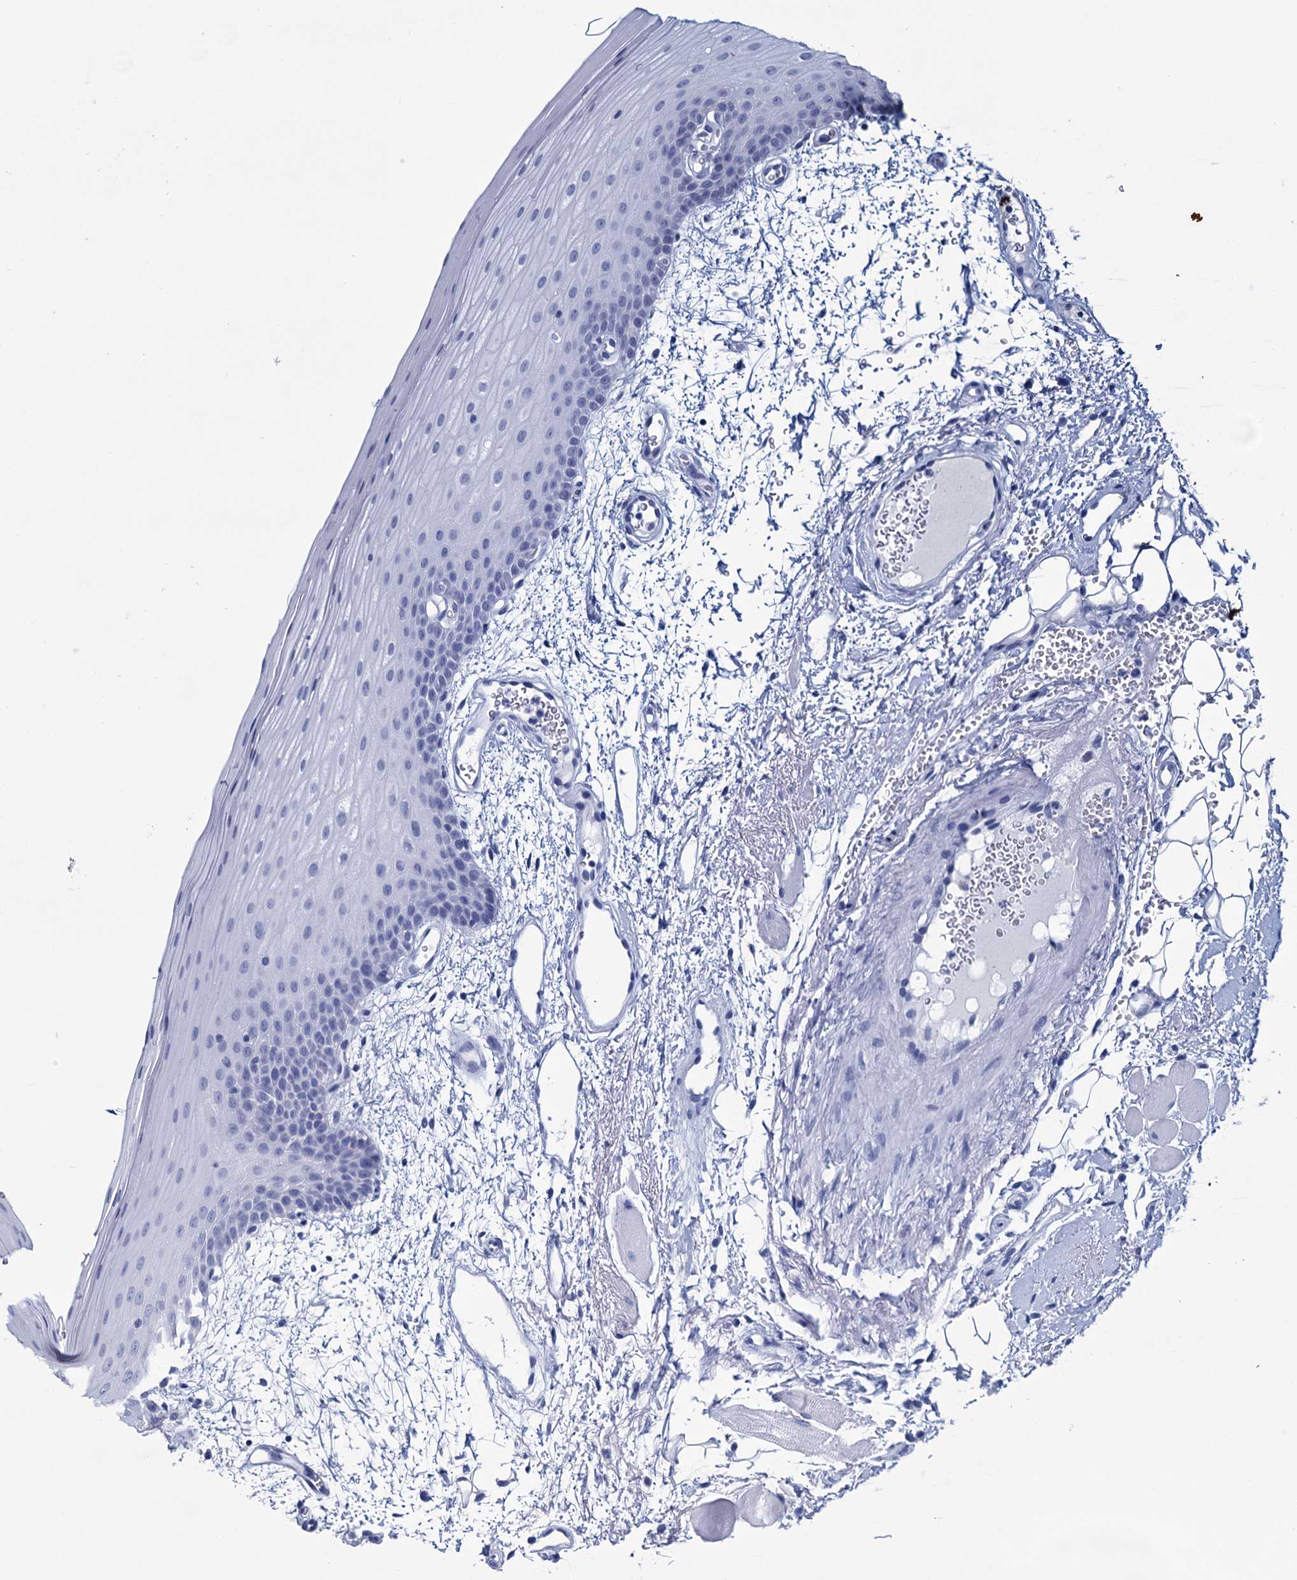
{"staining": {"intensity": "weak", "quantity": "25%-75%", "location": "nuclear"}, "tissue": "oral mucosa", "cell_type": "Squamous epithelial cells", "image_type": "normal", "snomed": [{"axis": "morphology", "description": "Normal tissue, NOS"}, {"axis": "topography", "description": "Oral tissue"}], "caption": "The histopathology image reveals immunohistochemical staining of benign oral mucosa. There is weak nuclear expression is identified in about 25%-75% of squamous epithelial cells. Nuclei are stained in blue.", "gene": "GLO1", "patient": {"sex": "male", "age": 68}}